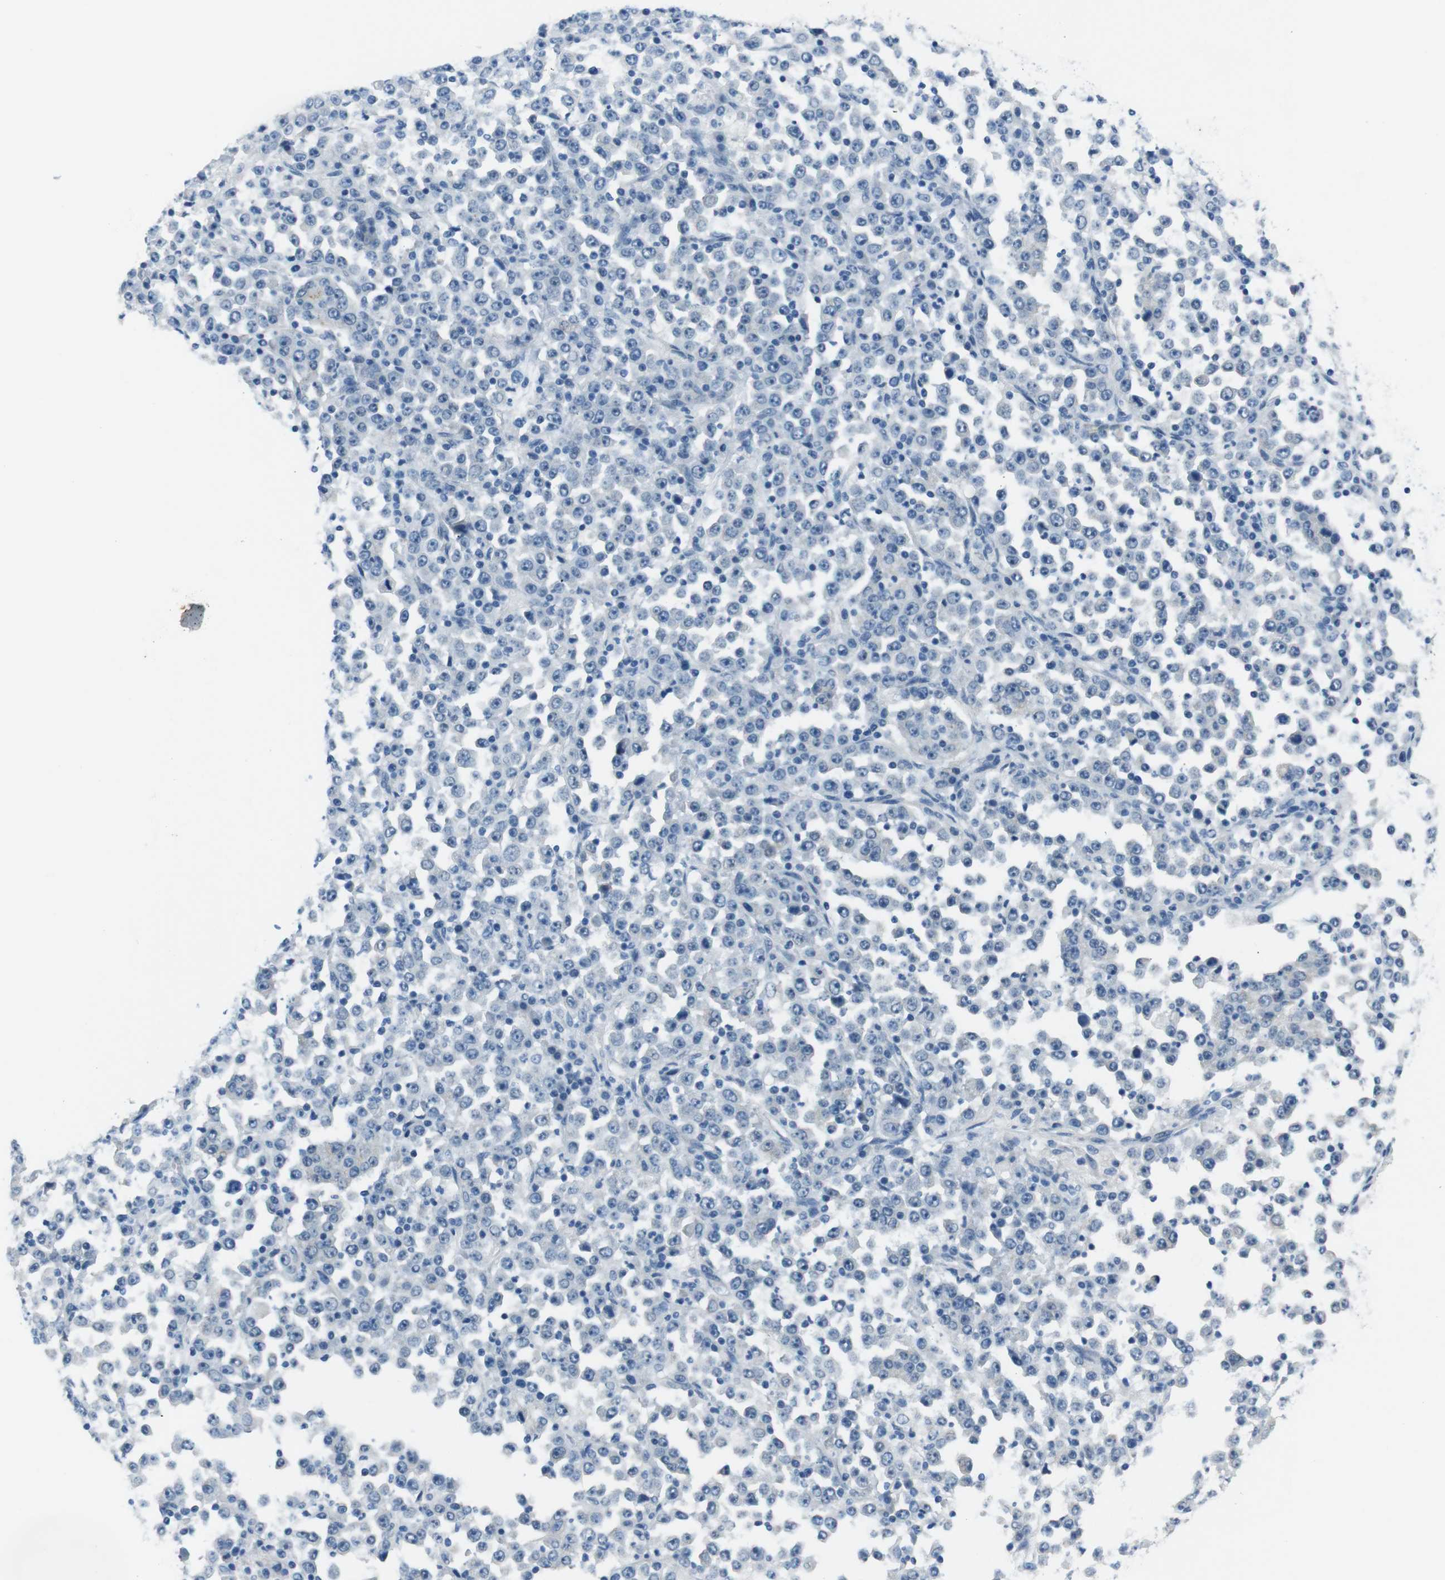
{"staining": {"intensity": "negative", "quantity": "none", "location": "none"}, "tissue": "stomach cancer", "cell_type": "Tumor cells", "image_type": "cancer", "snomed": [{"axis": "morphology", "description": "Normal tissue, NOS"}, {"axis": "morphology", "description": "Adenocarcinoma, NOS"}, {"axis": "topography", "description": "Stomach, upper"}, {"axis": "topography", "description": "Stomach"}], "caption": "Immunohistochemistry image of neoplastic tissue: stomach cancer stained with DAB (3,3'-diaminobenzidine) displays no significant protein expression in tumor cells.", "gene": "HRH2", "patient": {"sex": "male", "age": 59}}